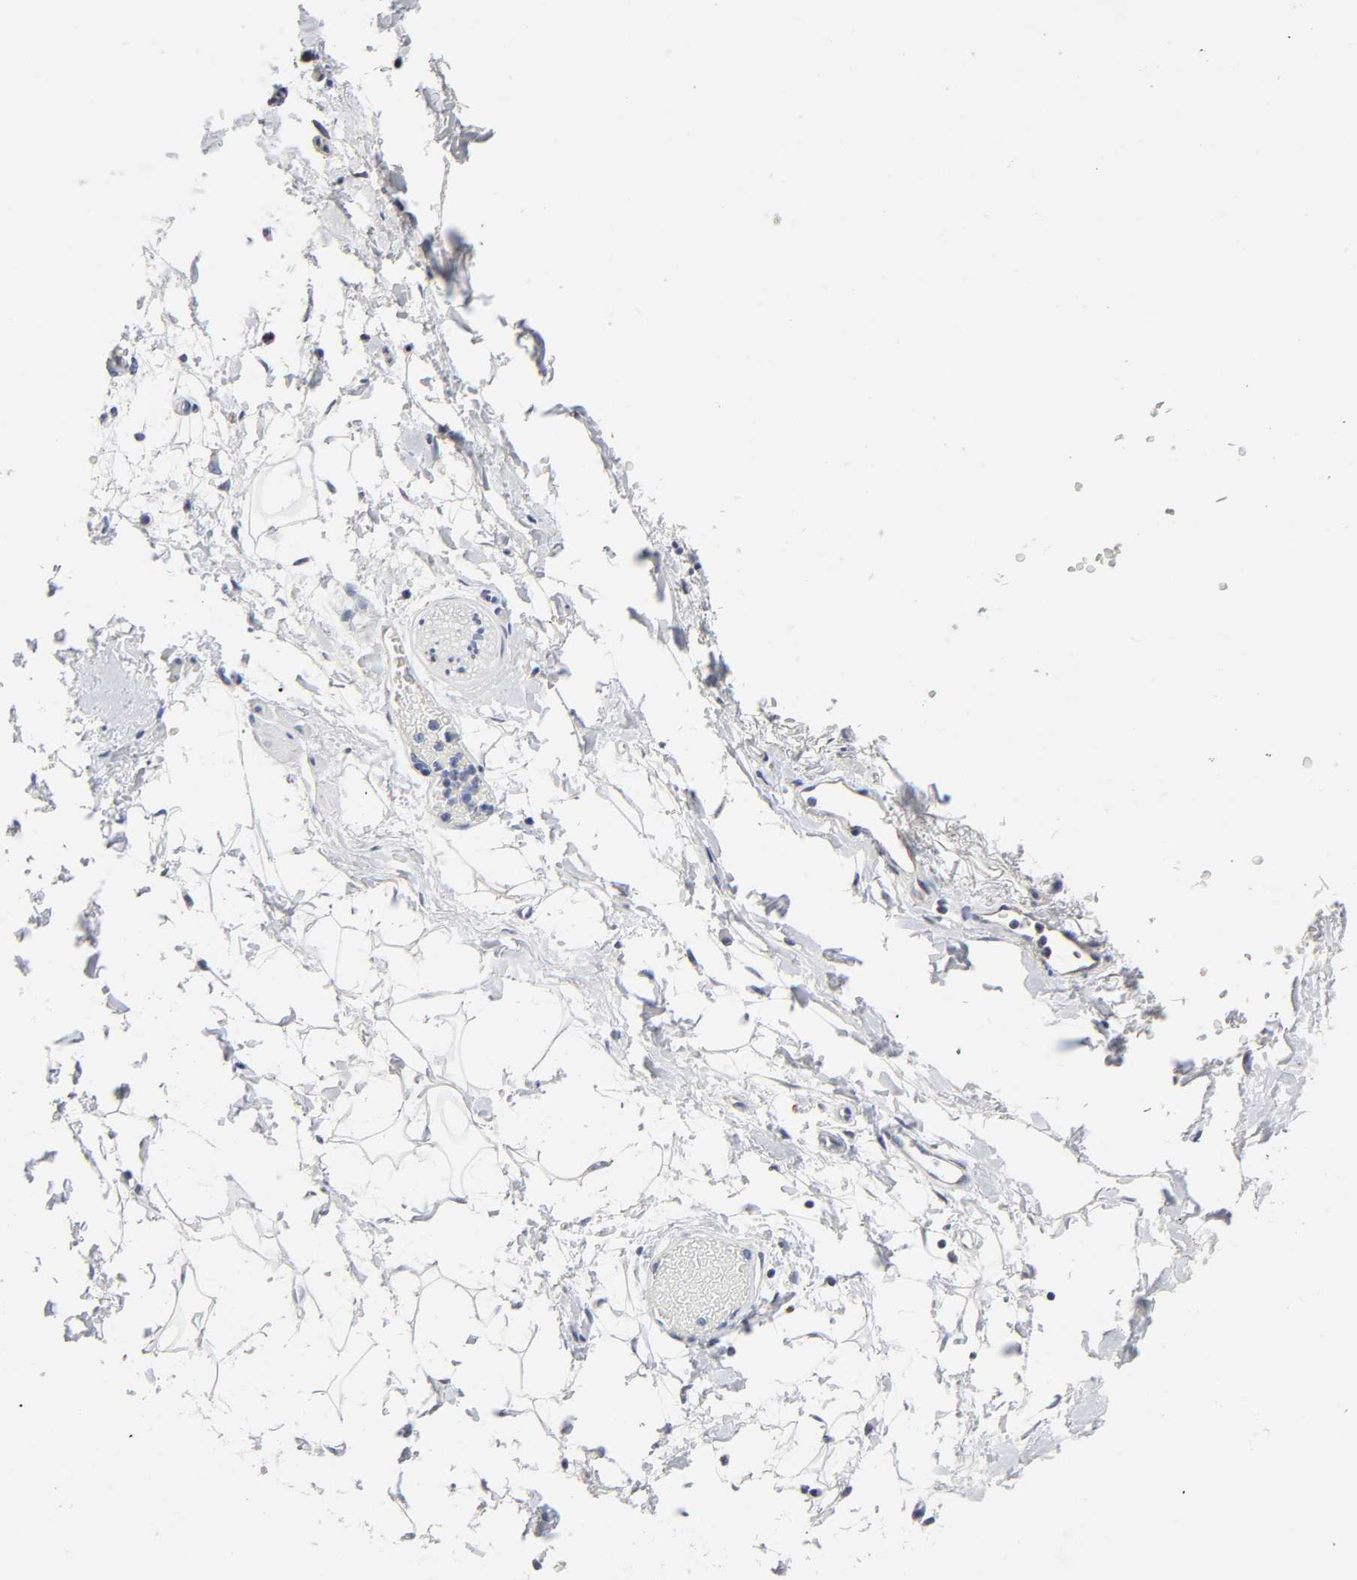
{"staining": {"intensity": "negative", "quantity": "none", "location": "none"}, "tissue": "adipose tissue", "cell_type": "Adipocytes", "image_type": "normal", "snomed": [{"axis": "morphology", "description": "Normal tissue, NOS"}, {"axis": "topography", "description": "Soft tissue"}, {"axis": "topography", "description": "Peripheral nerve tissue"}], "caption": "Unremarkable adipose tissue was stained to show a protein in brown. There is no significant positivity in adipocytes. Brightfield microscopy of immunohistochemistry (IHC) stained with DAB (3,3'-diaminobenzidine) (brown) and hematoxylin (blue), captured at high magnification.", "gene": "AOPEP", "patient": {"sex": "female", "age": 71}}